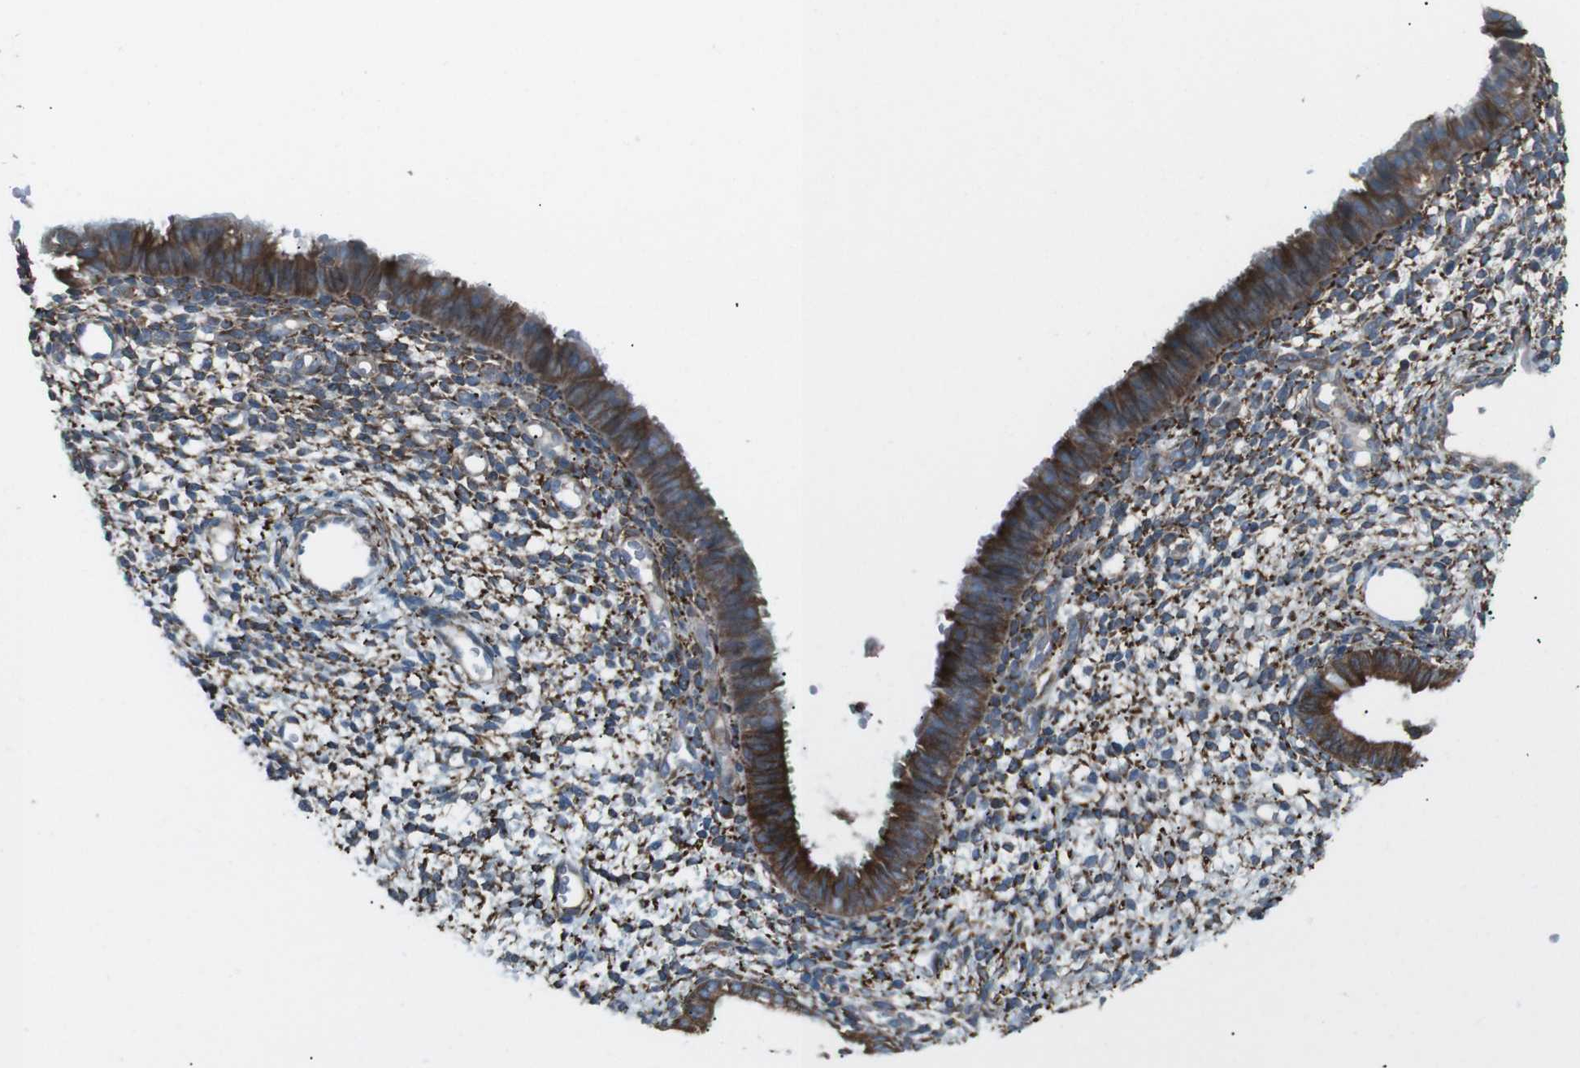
{"staining": {"intensity": "strong", "quantity": "25%-75%", "location": "cytoplasmic/membranous"}, "tissue": "endometrium", "cell_type": "Cells in endometrial stroma", "image_type": "normal", "snomed": [{"axis": "morphology", "description": "Normal tissue, NOS"}, {"axis": "topography", "description": "Endometrium"}], "caption": "Endometrium stained for a protein (brown) displays strong cytoplasmic/membranous positive staining in about 25%-75% of cells in endometrial stroma.", "gene": "LNPK", "patient": {"sex": "female", "age": 61}}